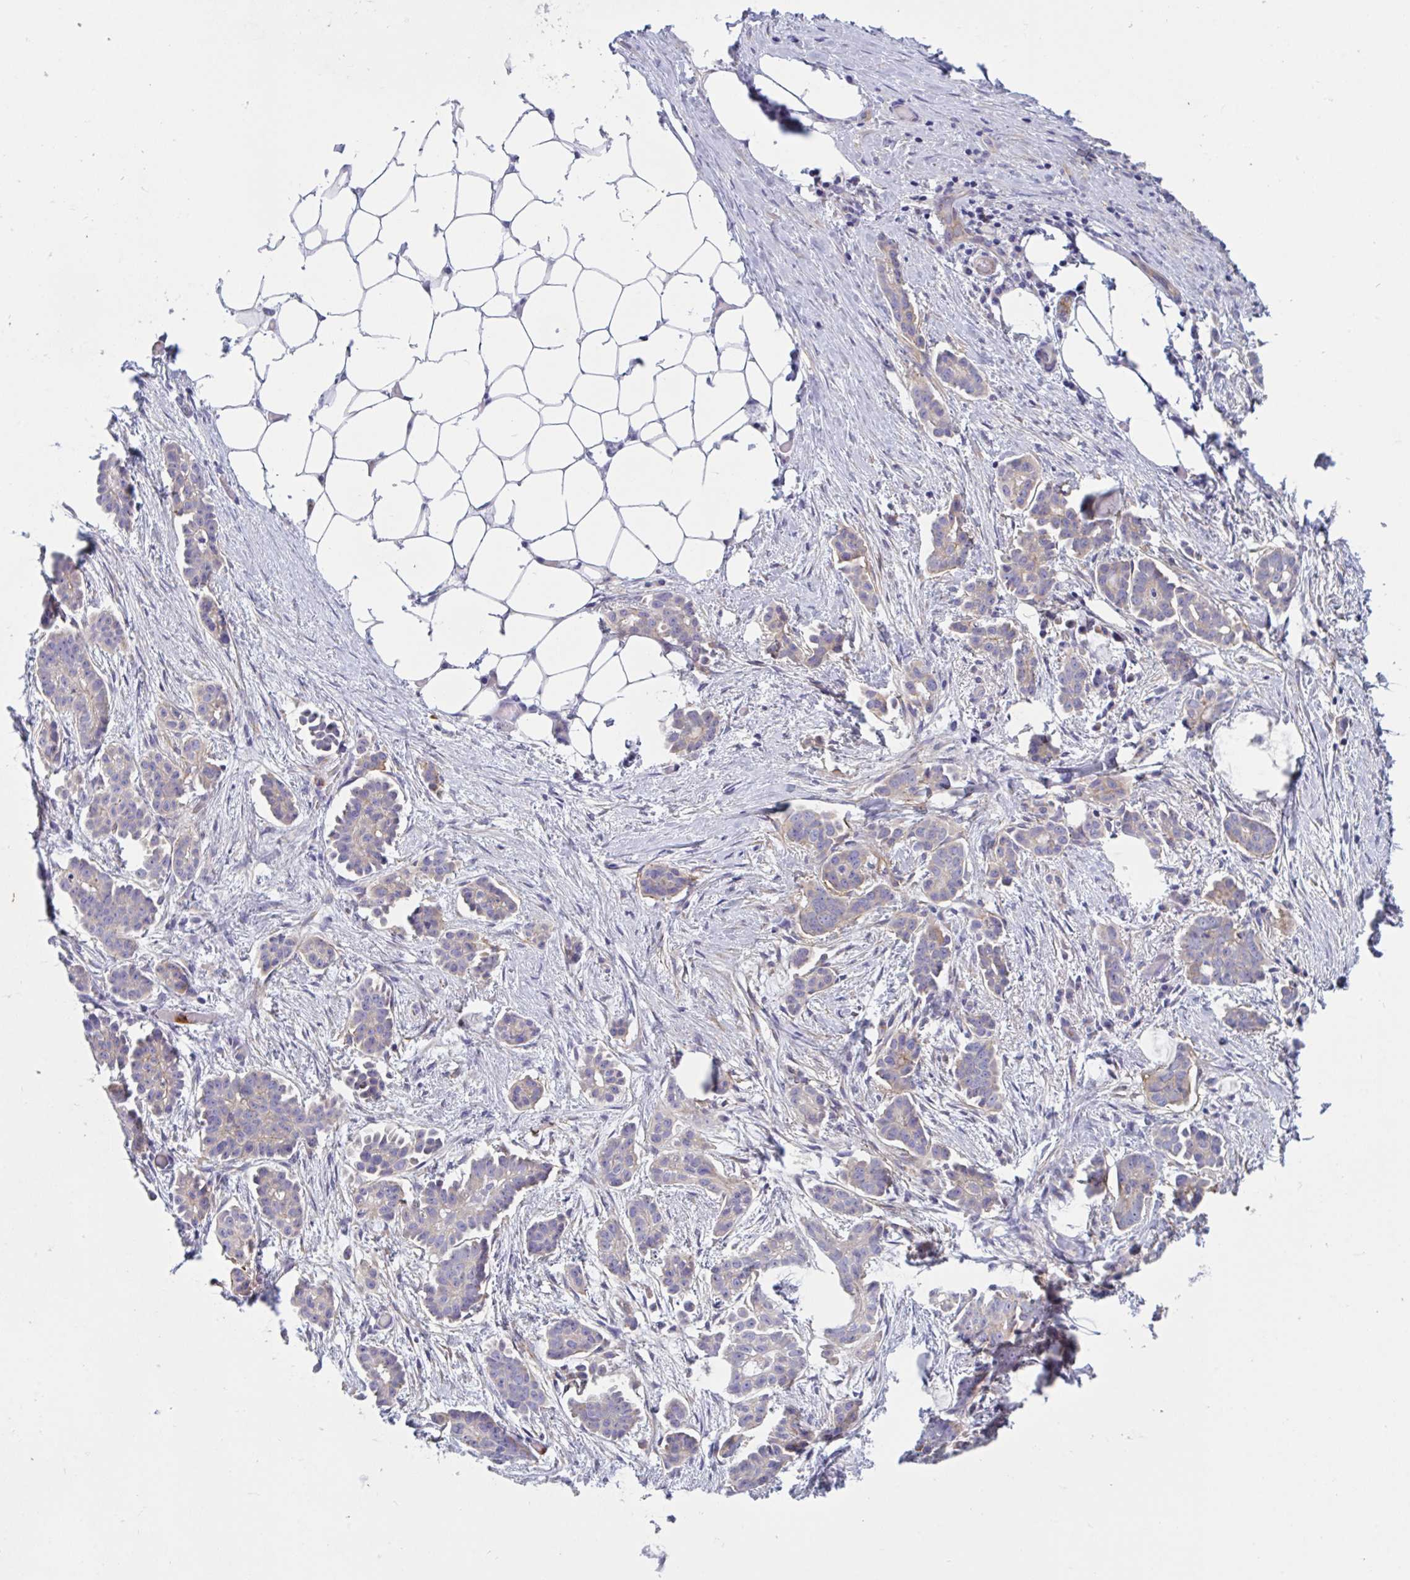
{"staining": {"intensity": "weak", "quantity": ">75%", "location": "cytoplasmic/membranous"}, "tissue": "ovarian cancer", "cell_type": "Tumor cells", "image_type": "cancer", "snomed": [{"axis": "morphology", "description": "Cystadenocarcinoma, serous, NOS"}, {"axis": "topography", "description": "Ovary"}], "caption": "The immunohistochemical stain shows weak cytoplasmic/membranous positivity in tumor cells of ovarian serous cystadenocarcinoma tissue. (DAB IHC, brown staining for protein, blue staining for nuclei).", "gene": "OXLD1", "patient": {"sex": "female", "age": 50}}